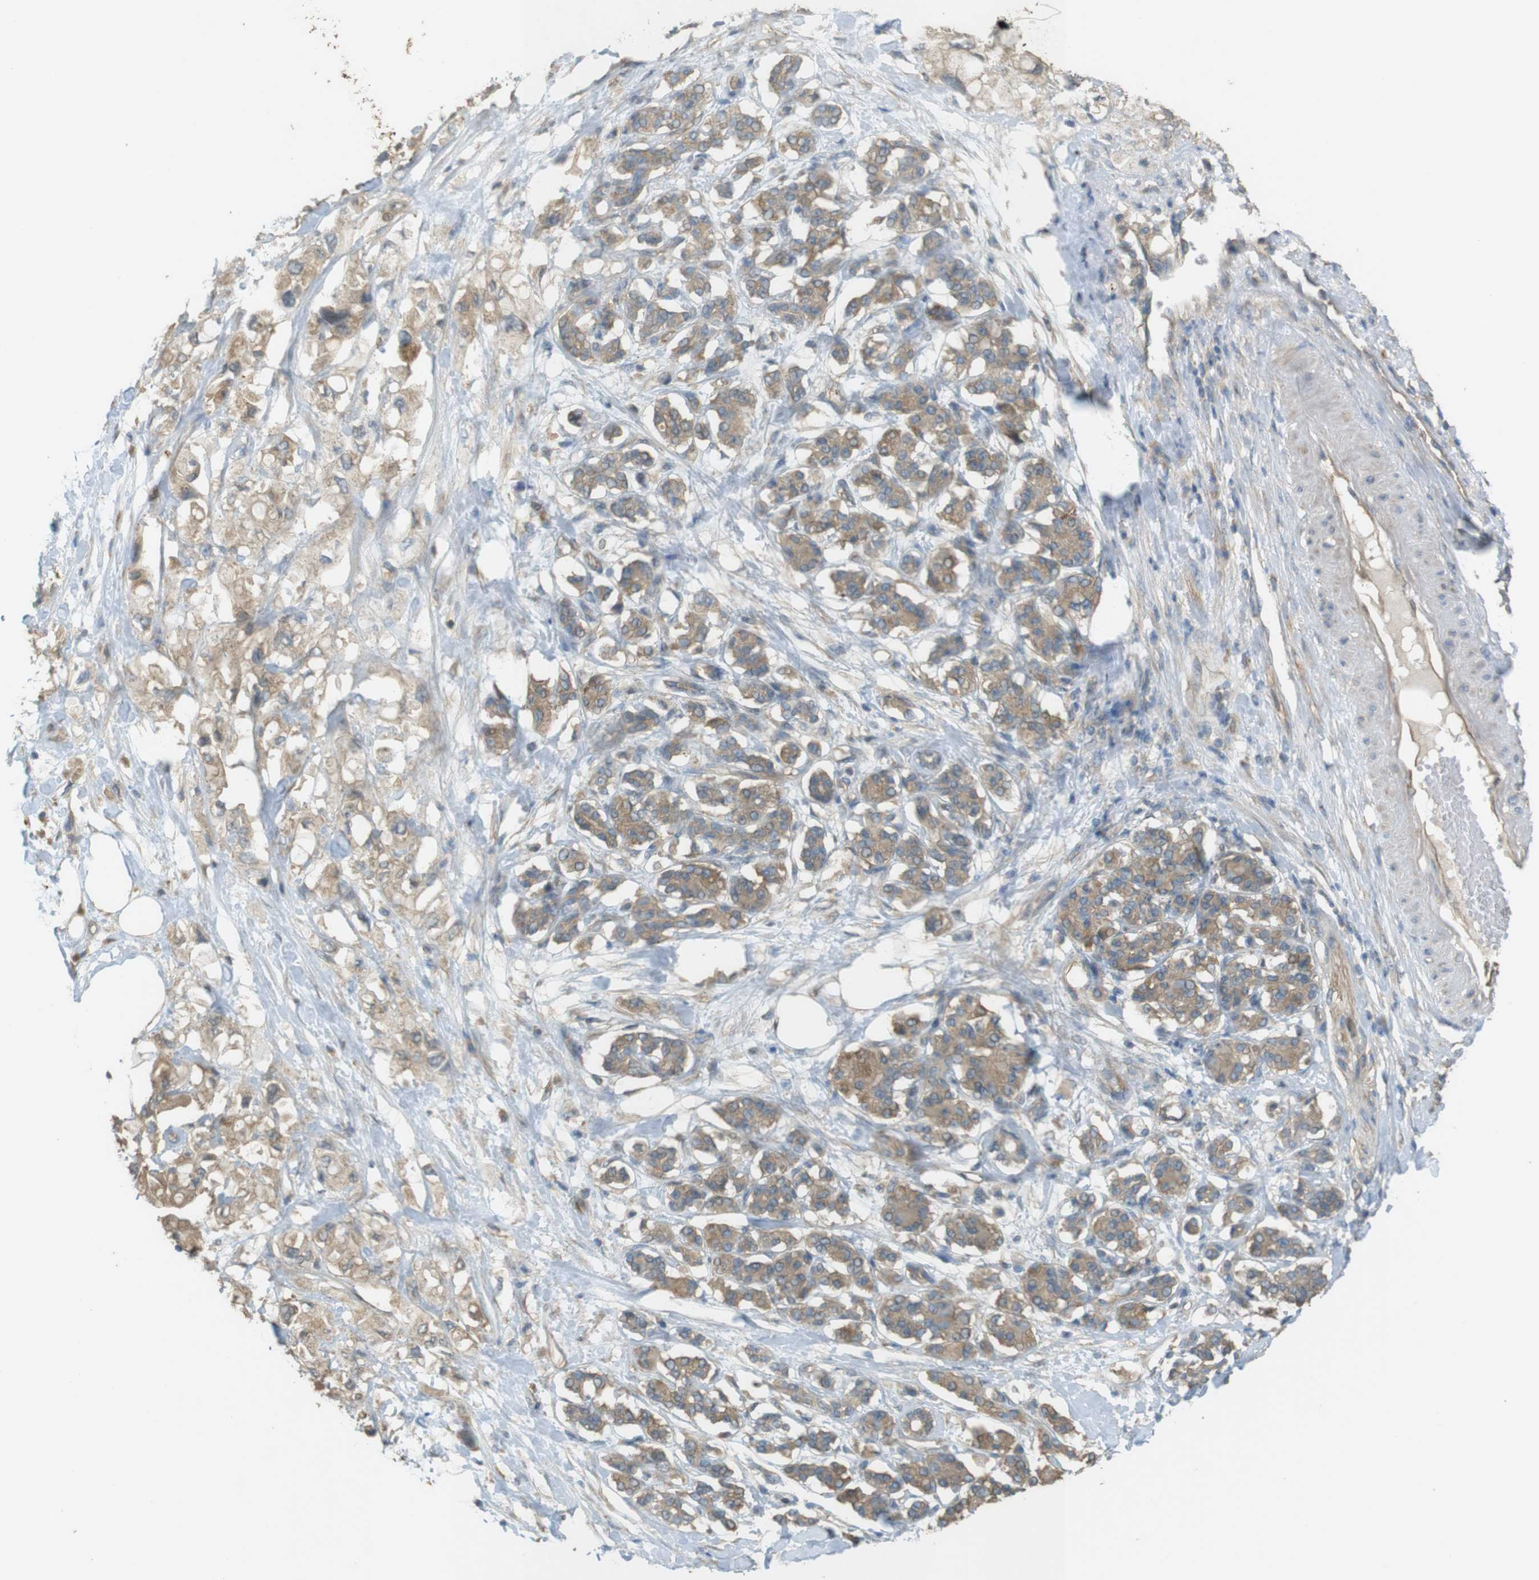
{"staining": {"intensity": "moderate", "quantity": ">75%", "location": "cytoplasmic/membranous"}, "tissue": "pancreatic cancer", "cell_type": "Tumor cells", "image_type": "cancer", "snomed": [{"axis": "morphology", "description": "Adenocarcinoma, NOS"}, {"axis": "topography", "description": "Pancreas"}], "caption": "Adenocarcinoma (pancreatic) tissue displays moderate cytoplasmic/membranous positivity in about >75% of tumor cells, visualized by immunohistochemistry. (brown staining indicates protein expression, while blue staining denotes nuclei).", "gene": "ZDHHC20", "patient": {"sex": "female", "age": 56}}